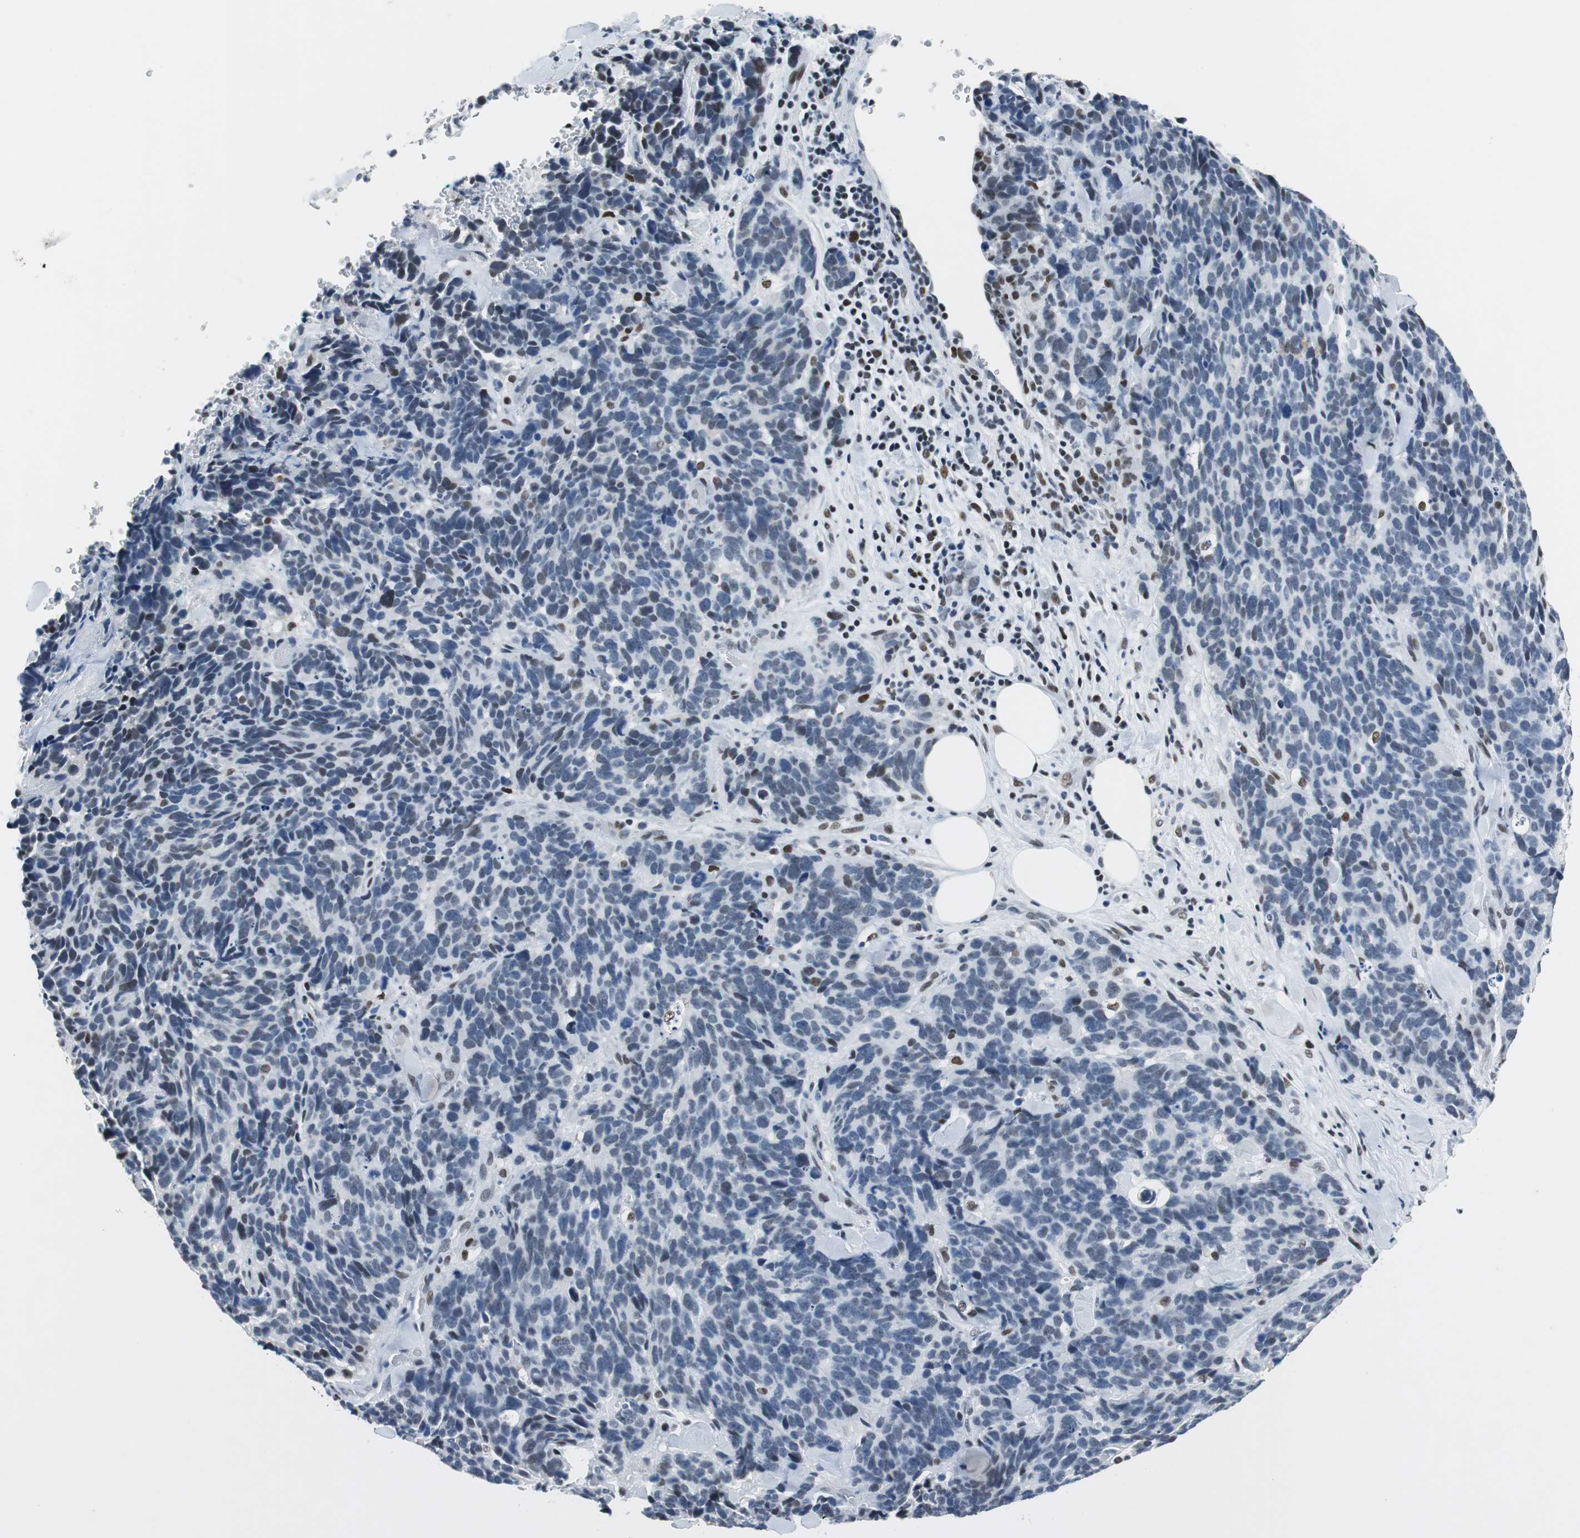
{"staining": {"intensity": "weak", "quantity": "<25%", "location": "nuclear"}, "tissue": "lung cancer", "cell_type": "Tumor cells", "image_type": "cancer", "snomed": [{"axis": "morphology", "description": "Neoplasm, malignant, NOS"}, {"axis": "topography", "description": "Lung"}], "caption": "Lung cancer (malignant neoplasm) was stained to show a protein in brown. There is no significant positivity in tumor cells.", "gene": "HDAC3", "patient": {"sex": "female", "age": 58}}